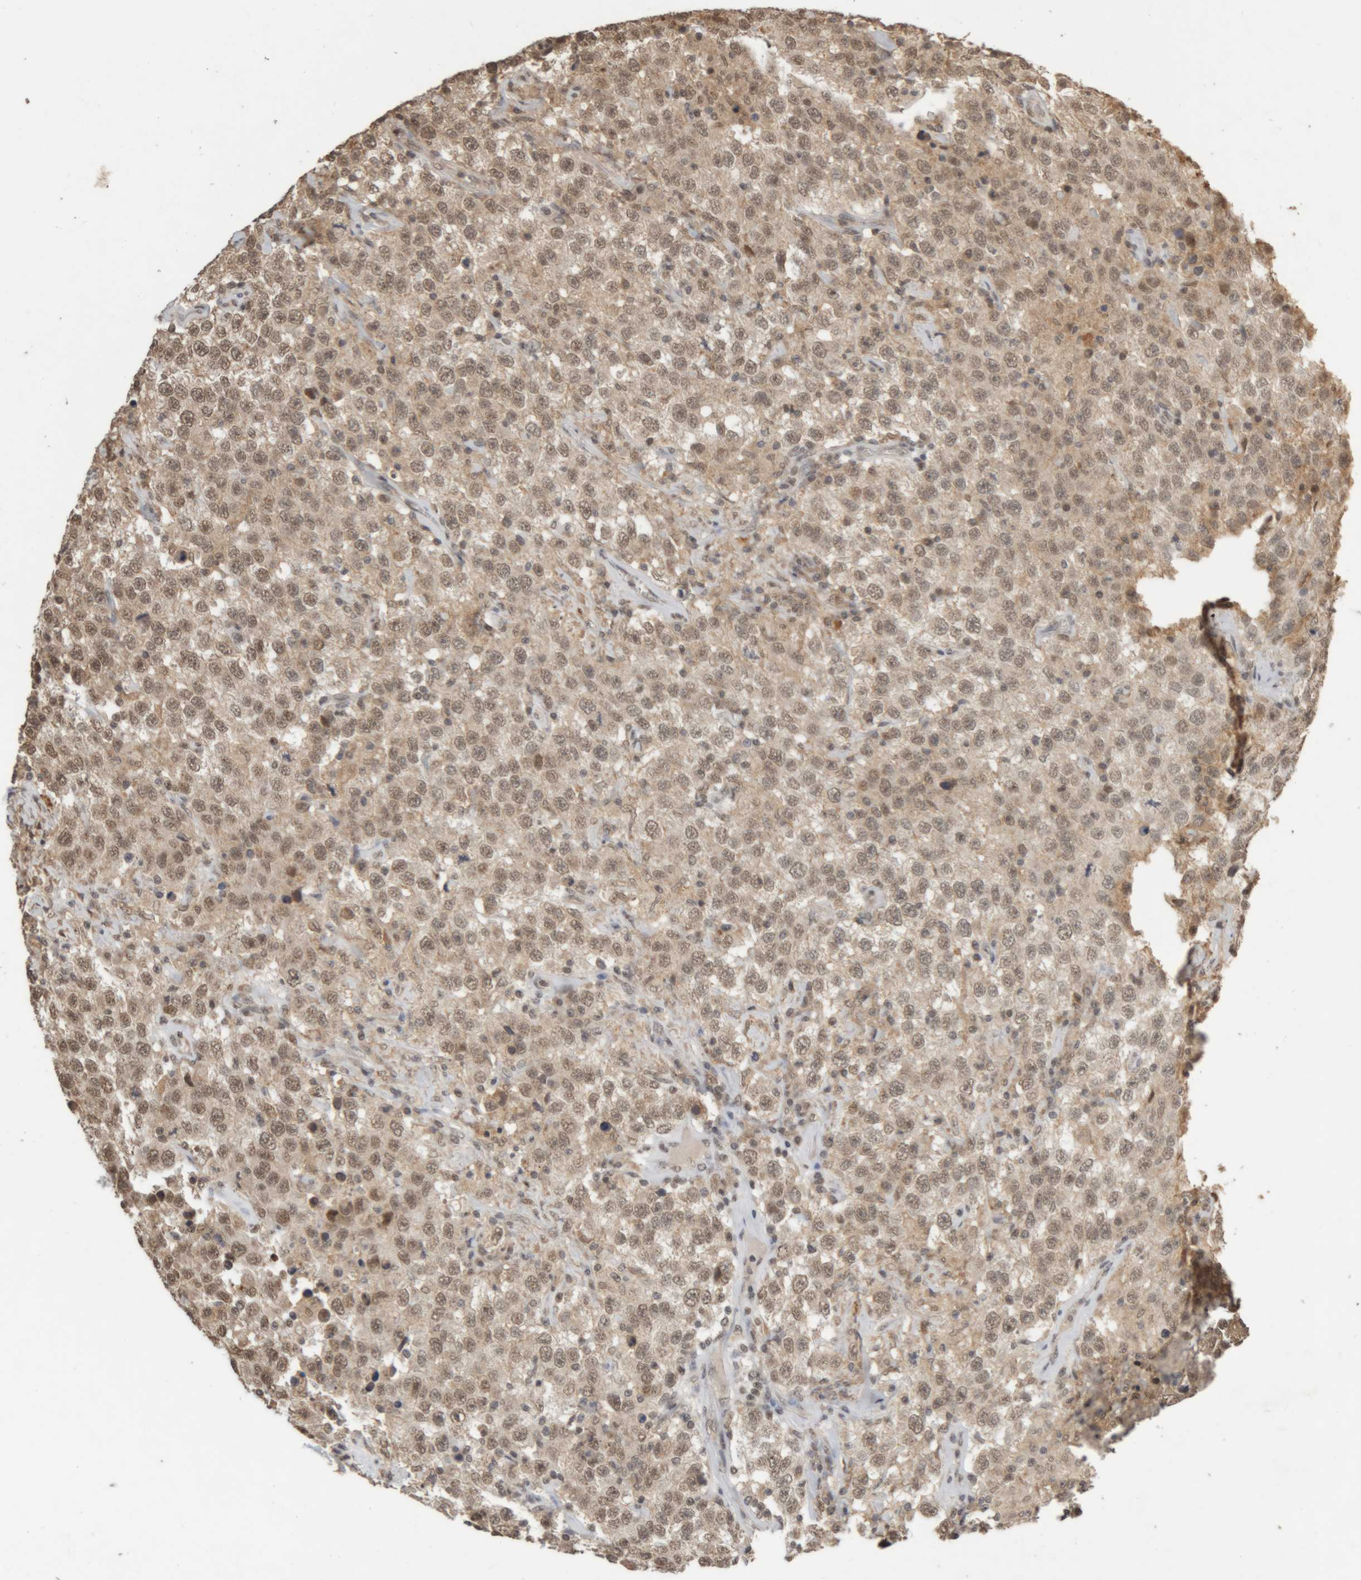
{"staining": {"intensity": "moderate", "quantity": ">75%", "location": "cytoplasmic/membranous,nuclear"}, "tissue": "testis cancer", "cell_type": "Tumor cells", "image_type": "cancer", "snomed": [{"axis": "morphology", "description": "Seminoma, NOS"}, {"axis": "topography", "description": "Testis"}], "caption": "The micrograph reveals staining of testis cancer, revealing moderate cytoplasmic/membranous and nuclear protein positivity (brown color) within tumor cells.", "gene": "KEAP1", "patient": {"sex": "male", "age": 41}}